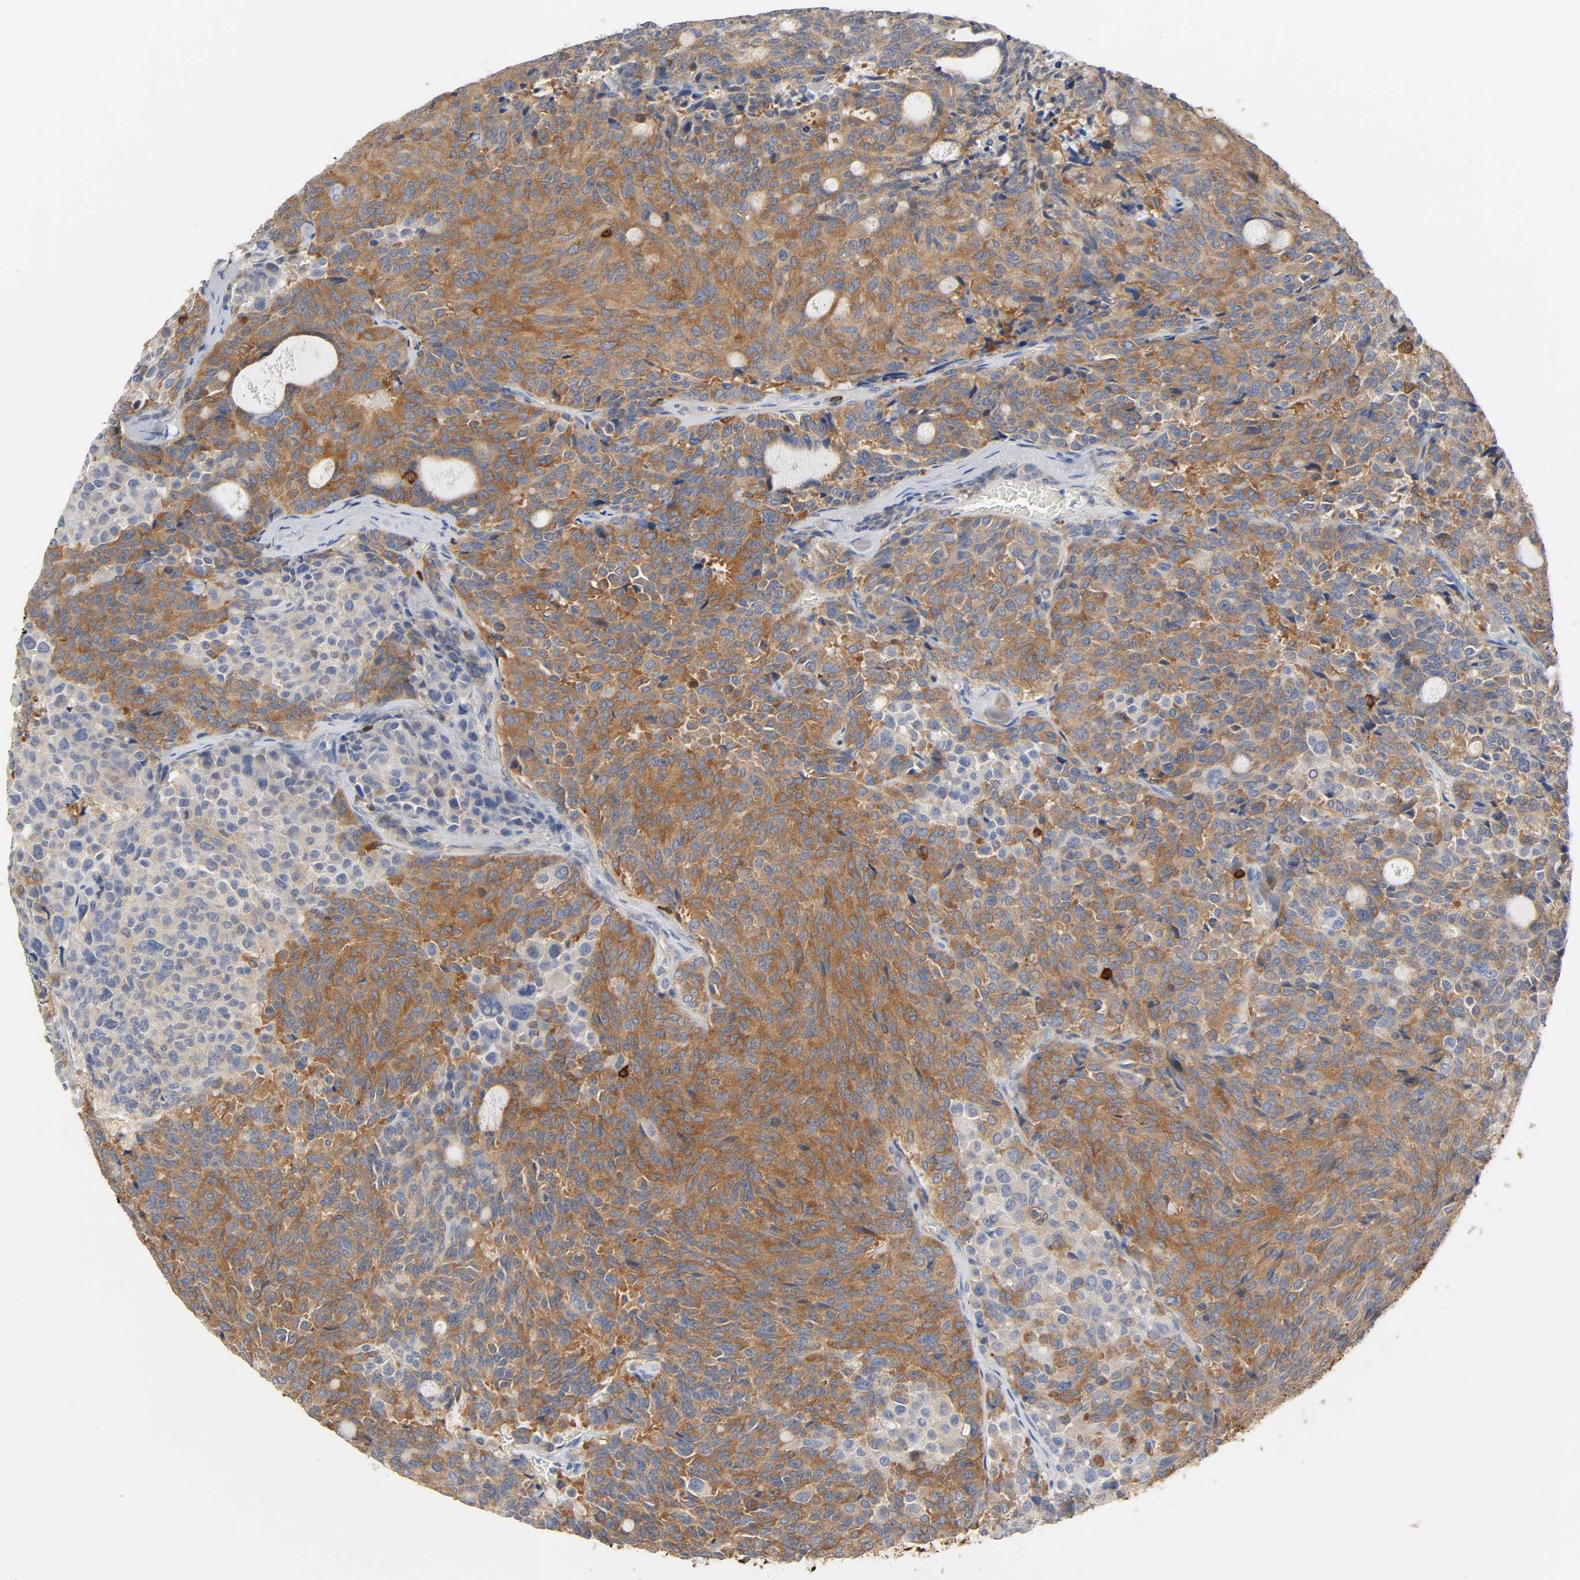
{"staining": {"intensity": "moderate", "quantity": ">75%", "location": "cytoplasmic/membranous"}, "tissue": "carcinoid", "cell_type": "Tumor cells", "image_type": "cancer", "snomed": [{"axis": "morphology", "description": "Carcinoid, malignant, NOS"}, {"axis": "topography", "description": "Pancreas"}], "caption": "Immunohistochemical staining of human carcinoid displays moderate cytoplasmic/membranous protein staining in about >75% of tumor cells.", "gene": "BIN1", "patient": {"sex": "female", "age": 54}}